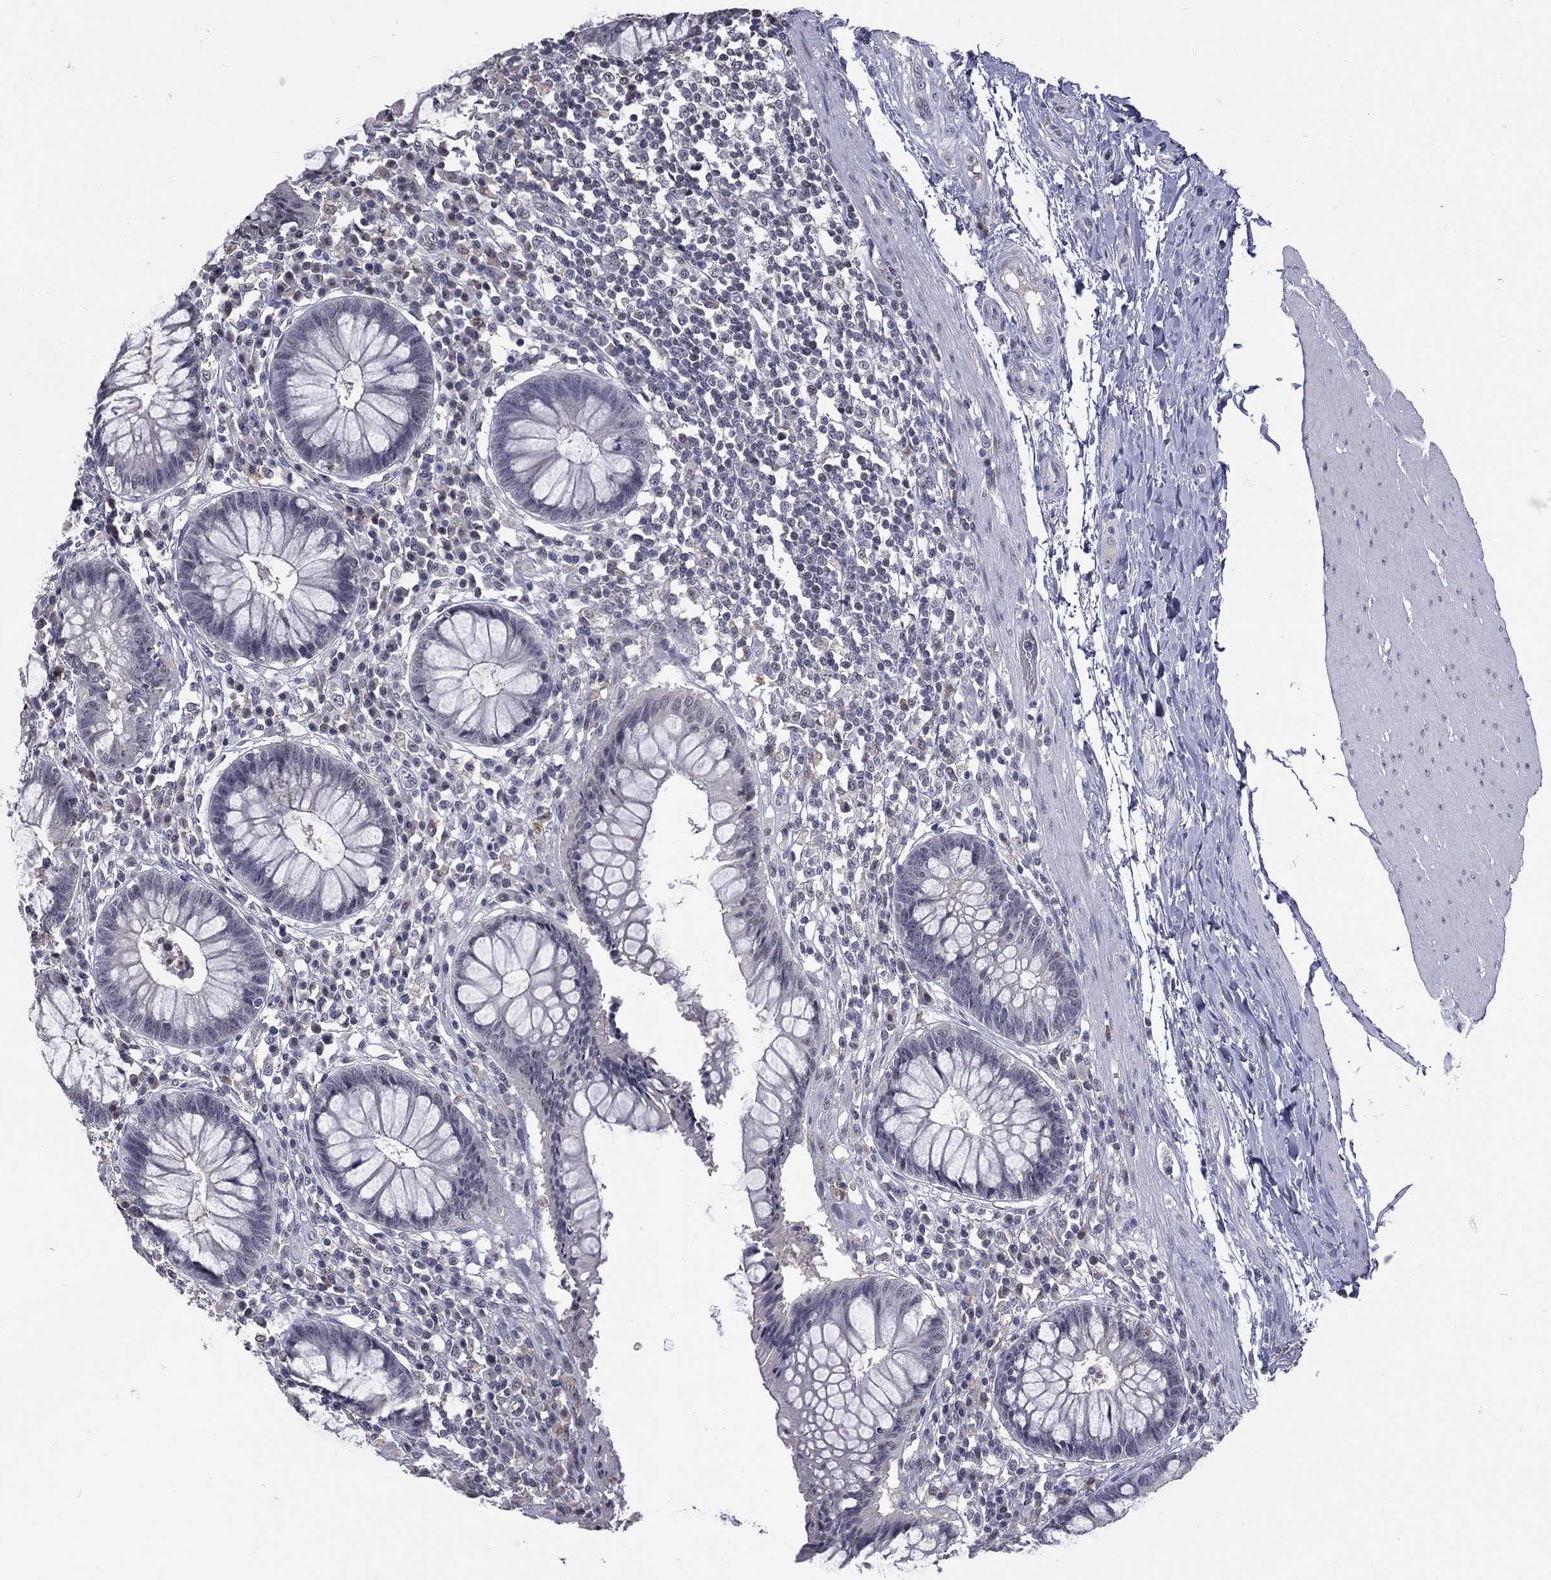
{"staining": {"intensity": "negative", "quantity": "none", "location": "none"}, "tissue": "rectum", "cell_type": "Glandular cells", "image_type": "normal", "snomed": [{"axis": "morphology", "description": "Normal tissue, NOS"}, {"axis": "topography", "description": "Rectum"}], "caption": "This image is of normal rectum stained with IHC to label a protein in brown with the nuclei are counter-stained blue. There is no expression in glandular cells.", "gene": "DSG4", "patient": {"sex": "female", "age": 58}}